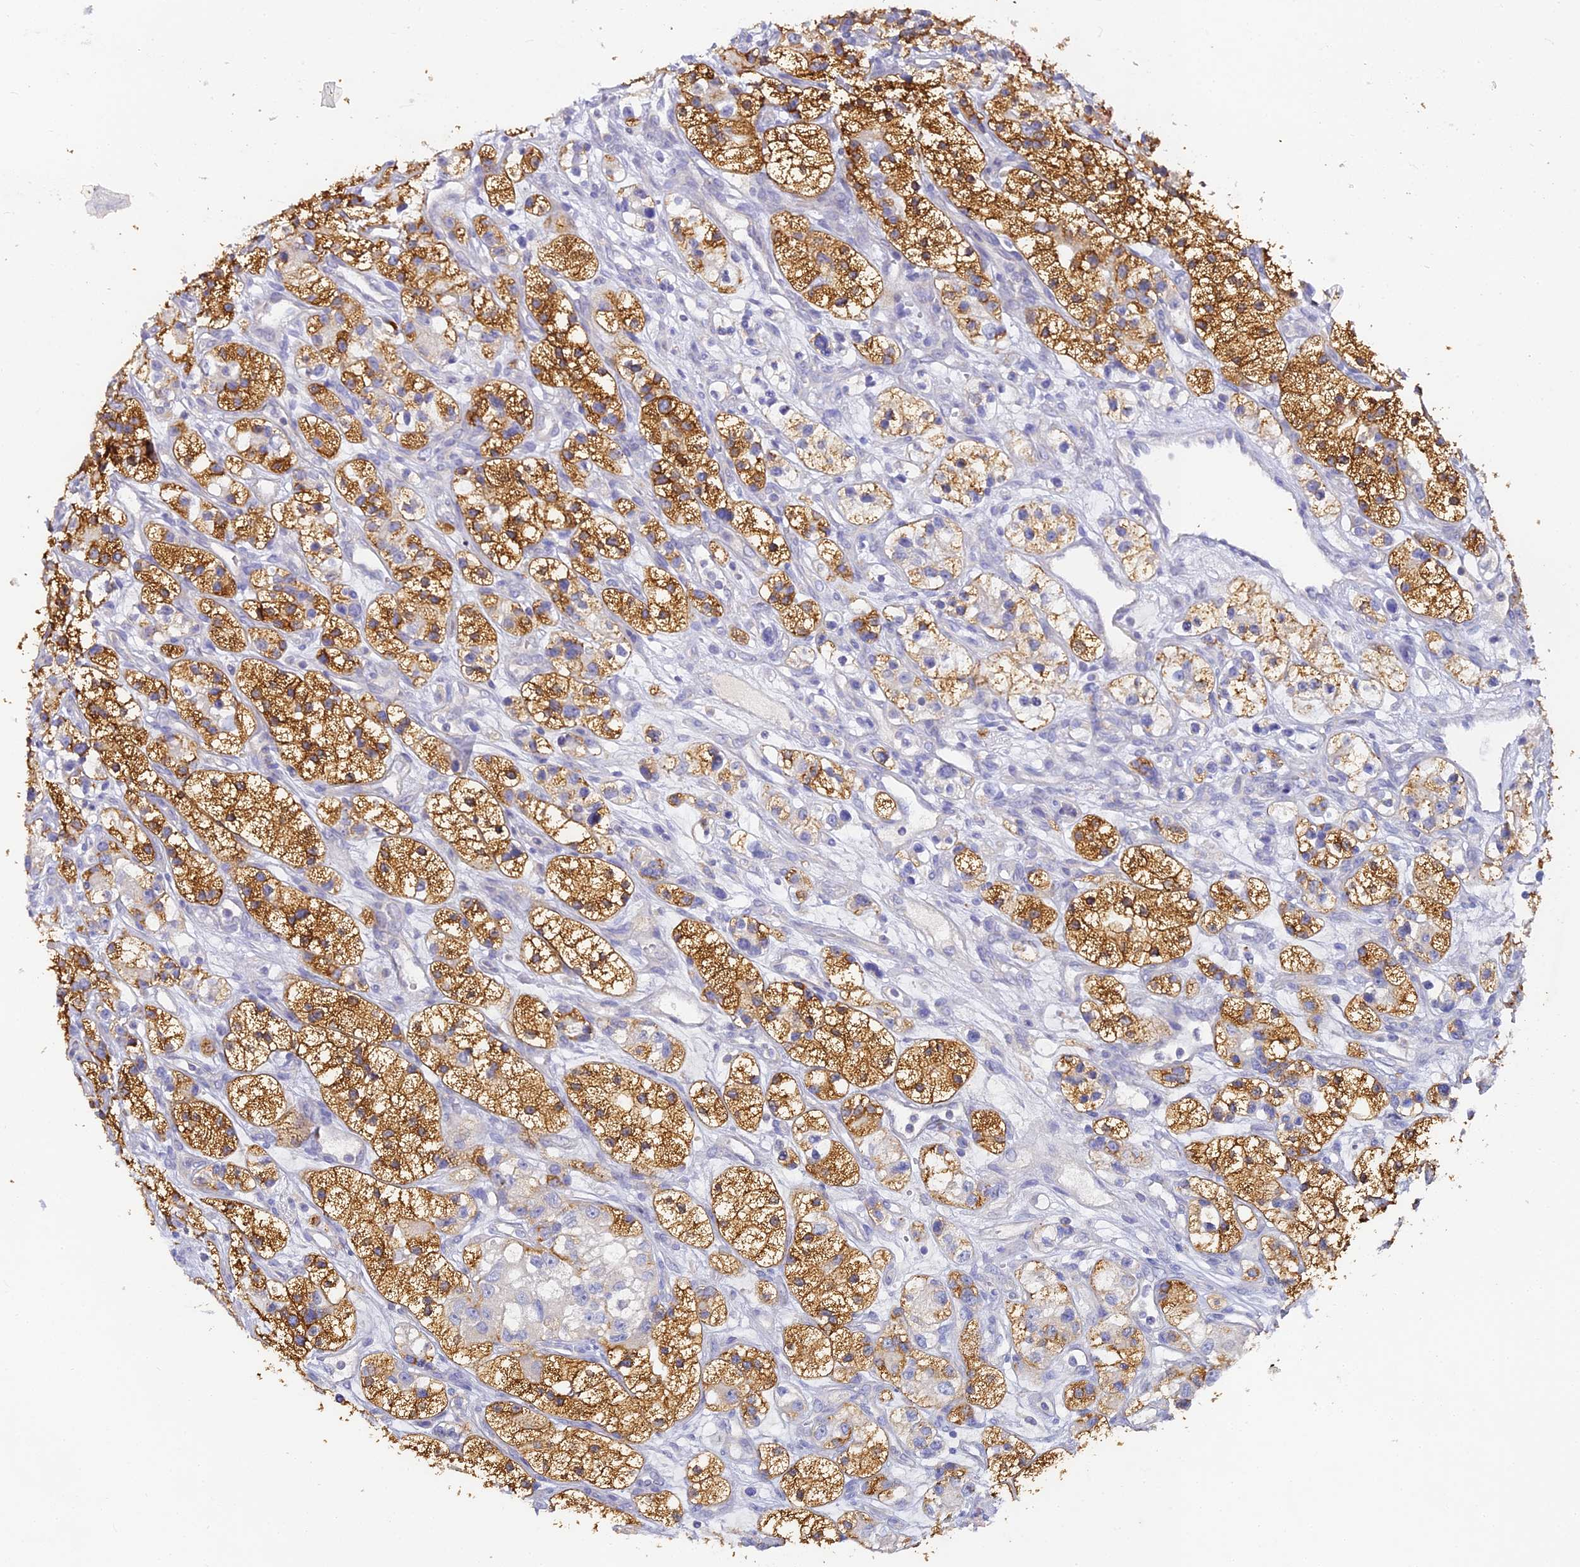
{"staining": {"intensity": "strong", "quantity": ">75%", "location": "cytoplasmic/membranous"}, "tissue": "renal cancer", "cell_type": "Tumor cells", "image_type": "cancer", "snomed": [{"axis": "morphology", "description": "Adenocarcinoma, NOS"}, {"axis": "topography", "description": "Kidney"}], "caption": "A photomicrograph of renal adenocarcinoma stained for a protein shows strong cytoplasmic/membranous brown staining in tumor cells.", "gene": "DONSON", "patient": {"sex": "female", "age": 57}}